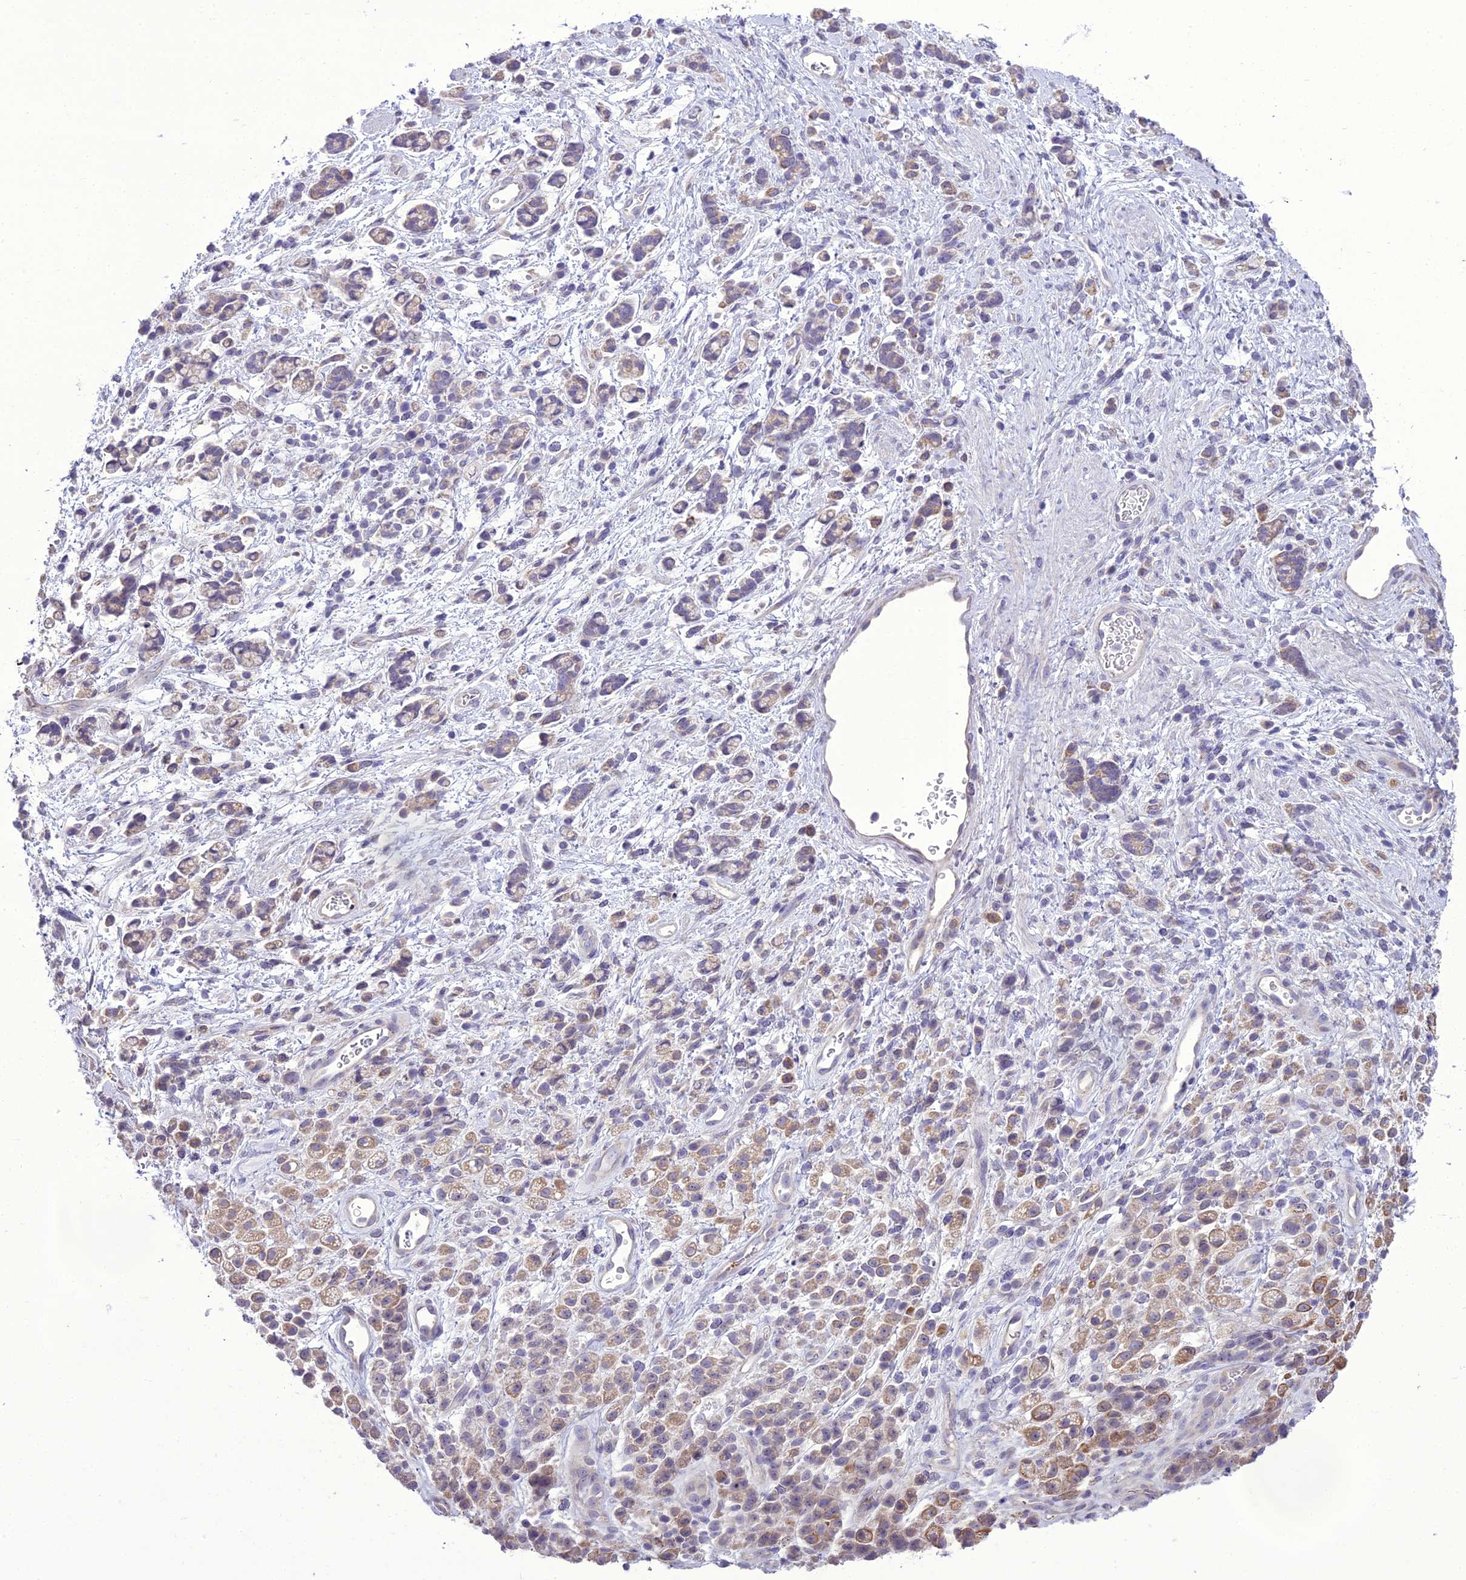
{"staining": {"intensity": "moderate", "quantity": "25%-75%", "location": "cytoplasmic/membranous"}, "tissue": "stomach cancer", "cell_type": "Tumor cells", "image_type": "cancer", "snomed": [{"axis": "morphology", "description": "Adenocarcinoma, NOS"}, {"axis": "topography", "description": "Stomach"}], "caption": "Moderate cytoplasmic/membranous positivity is seen in about 25%-75% of tumor cells in stomach cancer (adenocarcinoma).", "gene": "SCRT1", "patient": {"sex": "female", "age": 60}}